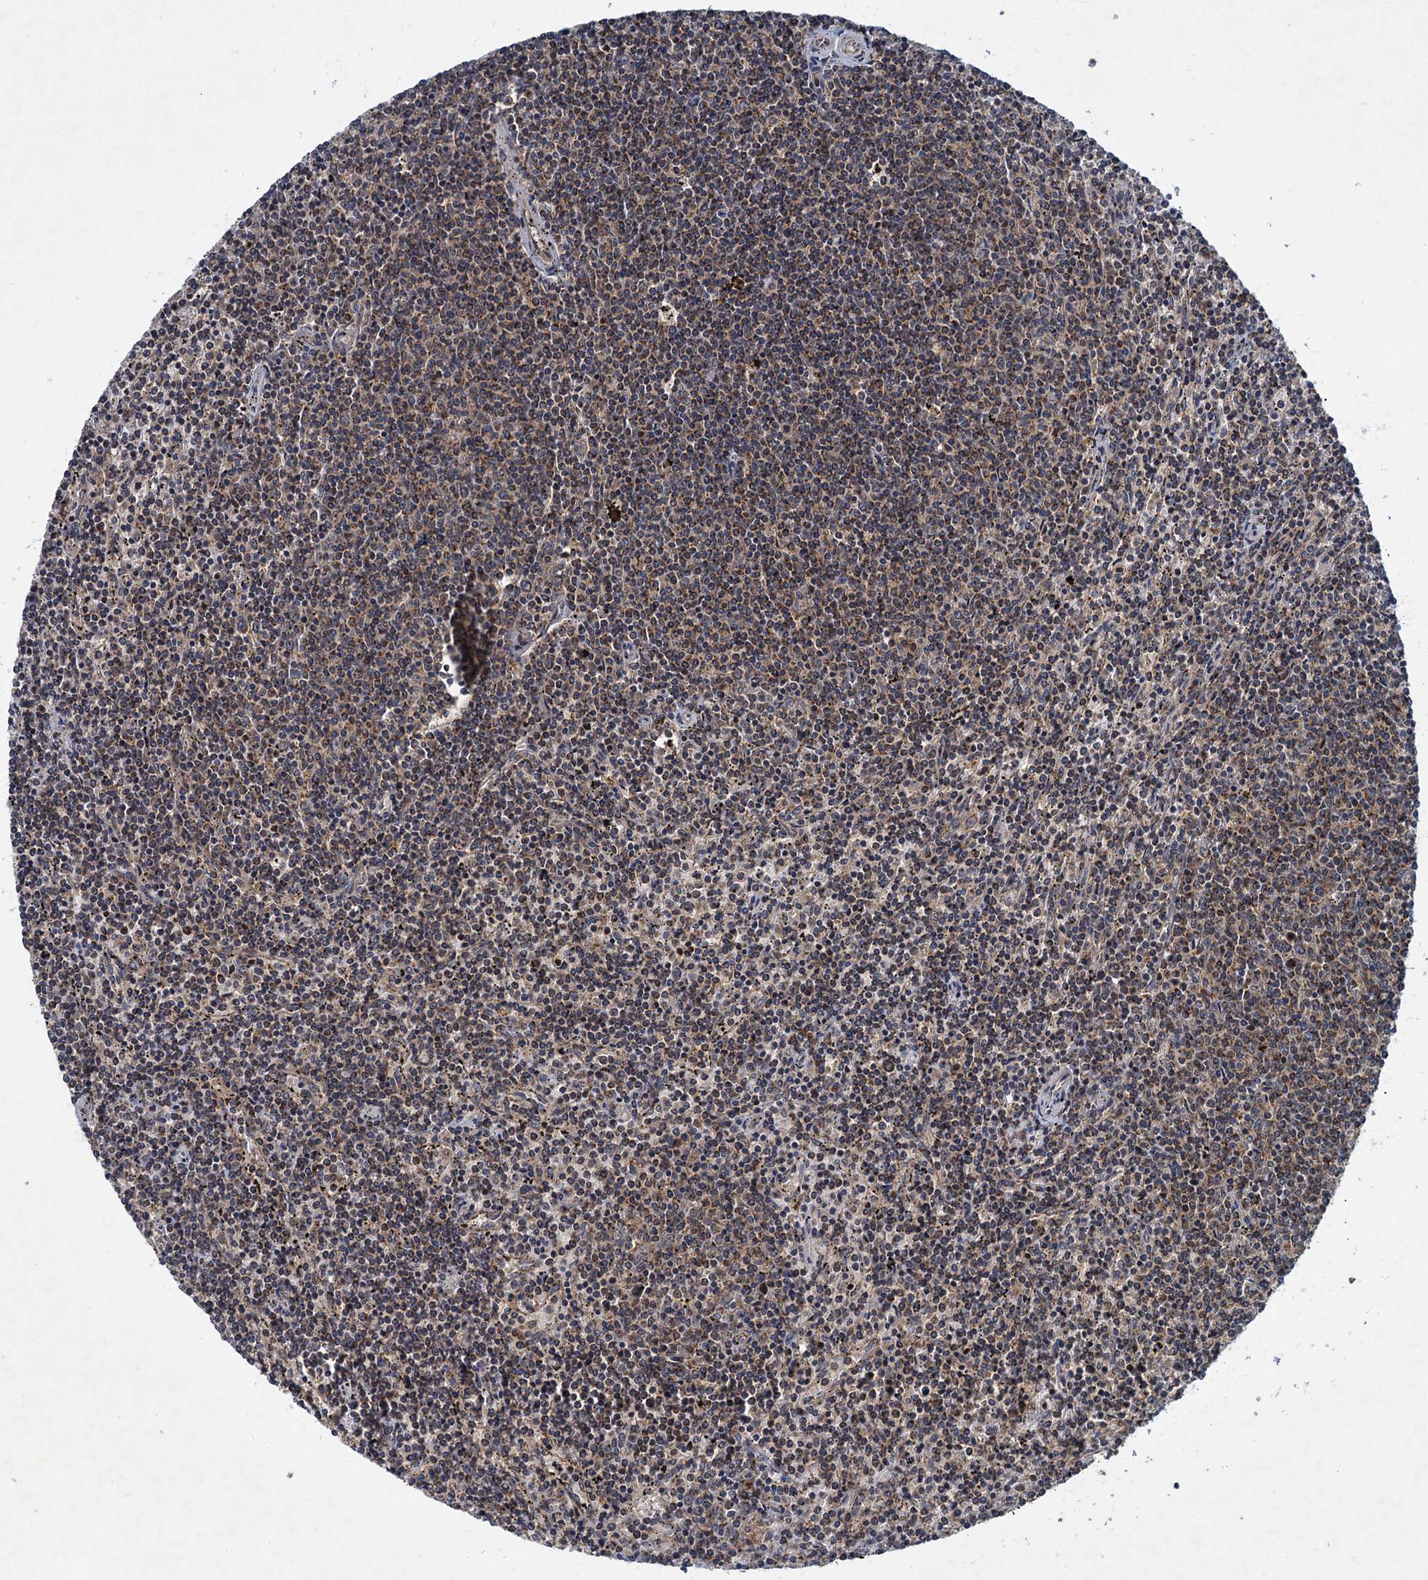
{"staining": {"intensity": "weak", "quantity": "25%-75%", "location": "cytoplasmic/membranous"}, "tissue": "lymphoma", "cell_type": "Tumor cells", "image_type": "cancer", "snomed": [{"axis": "morphology", "description": "Malignant lymphoma, non-Hodgkin's type, Low grade"}, {"axis": "topography", "description": "Spleen"}], "caption": "Lymphoma stained with a brown dye exhibits weak cytoplasmic/membranous positive staining in about 25%-75% of tumor cells.", "gene": "SLC11A2", "patient": {"sex": "female", "age": 50}}